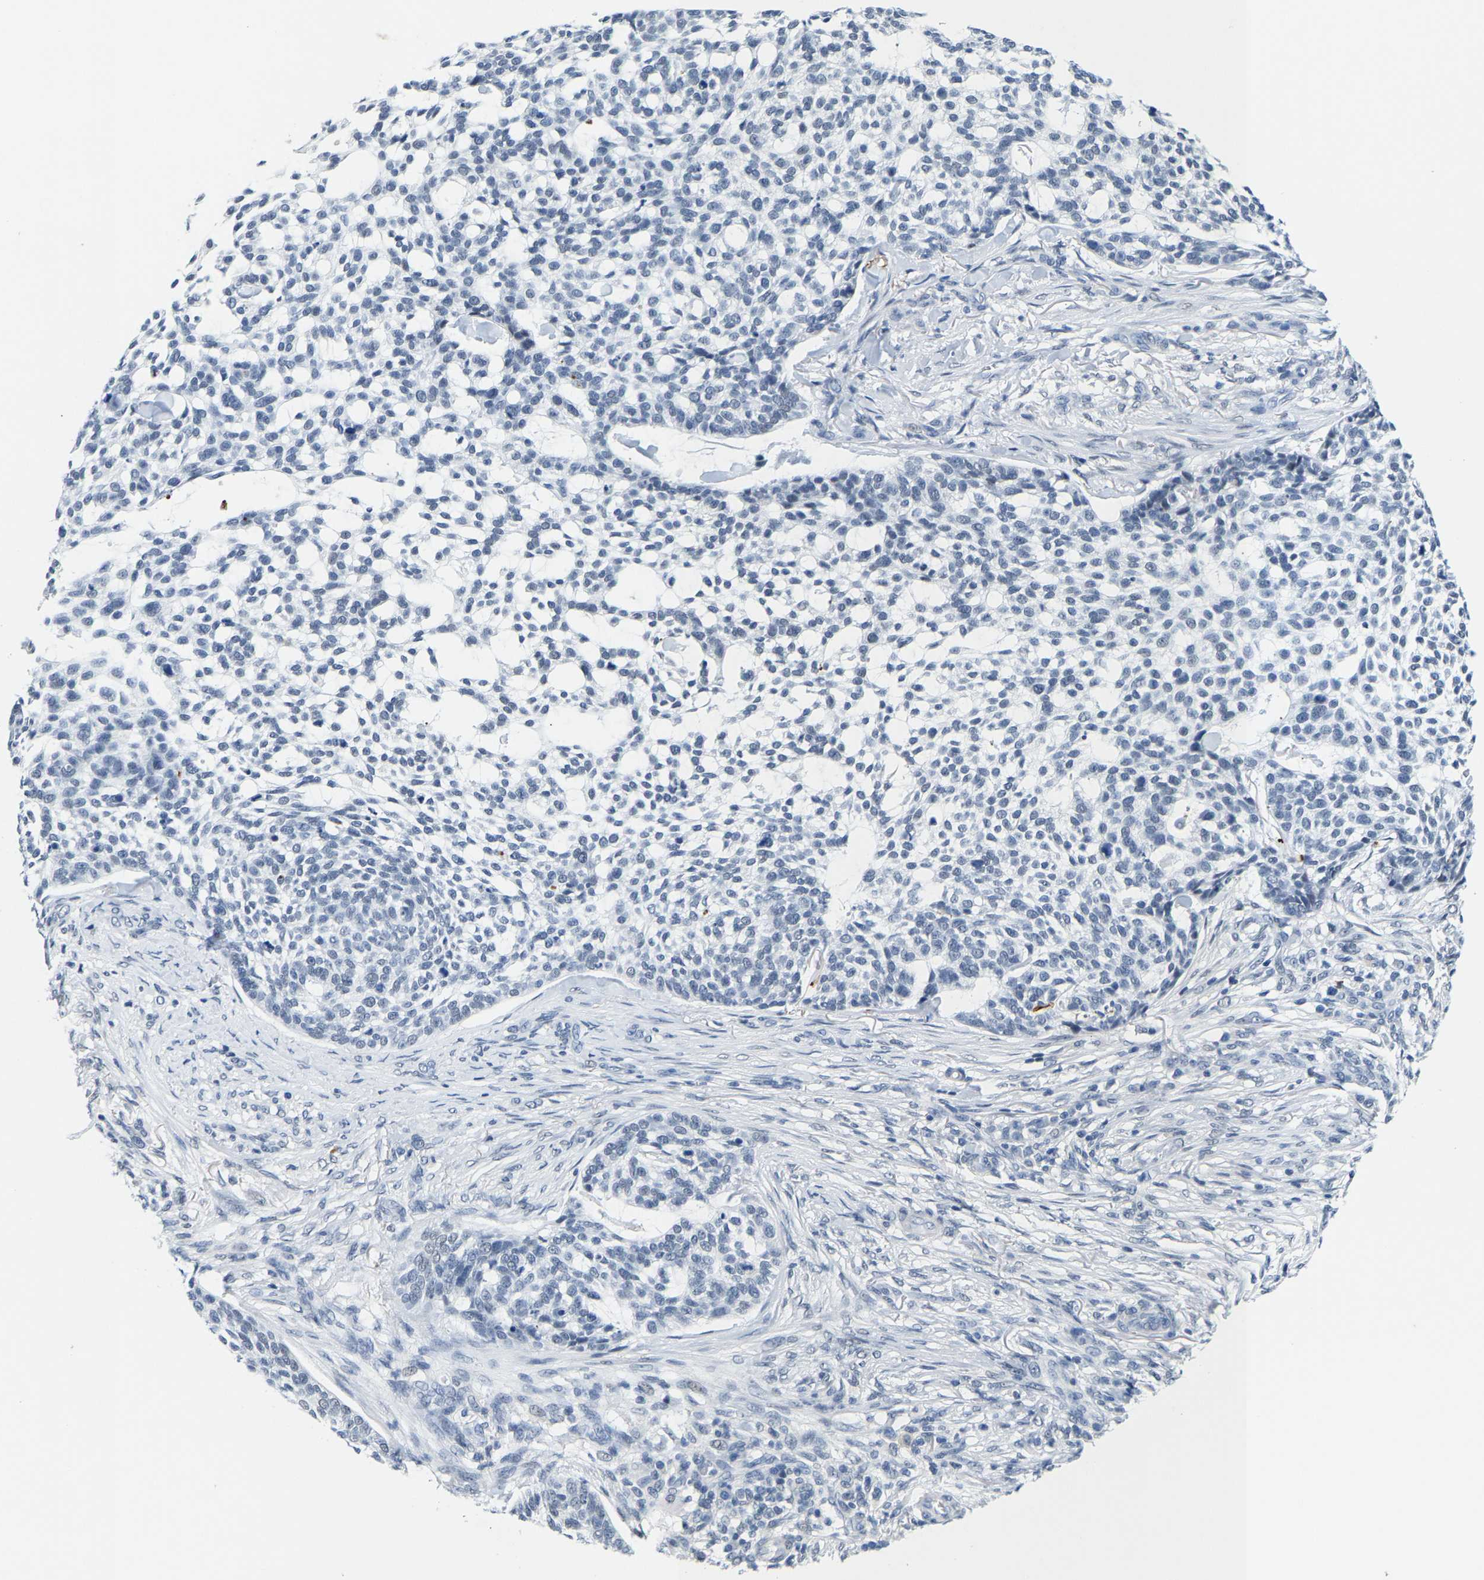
{"staining": {"intensity": "negative", "quantity": "none", "location": "none"}, "tissue": "skin cancer", "cell_type": "Tumor cells", "image_type": "cancer", "snomed": [{"axis": "morphology", "description": "Basal cell carcinoma"}, {"axis": "topography", "description": "Skin"}], "caption": "A micrograph of skin cancer stained for a protein displays no brown staining in tumor cells.", "gene": "SETD1B", "patient": {"sex": "female", "age": 64}}